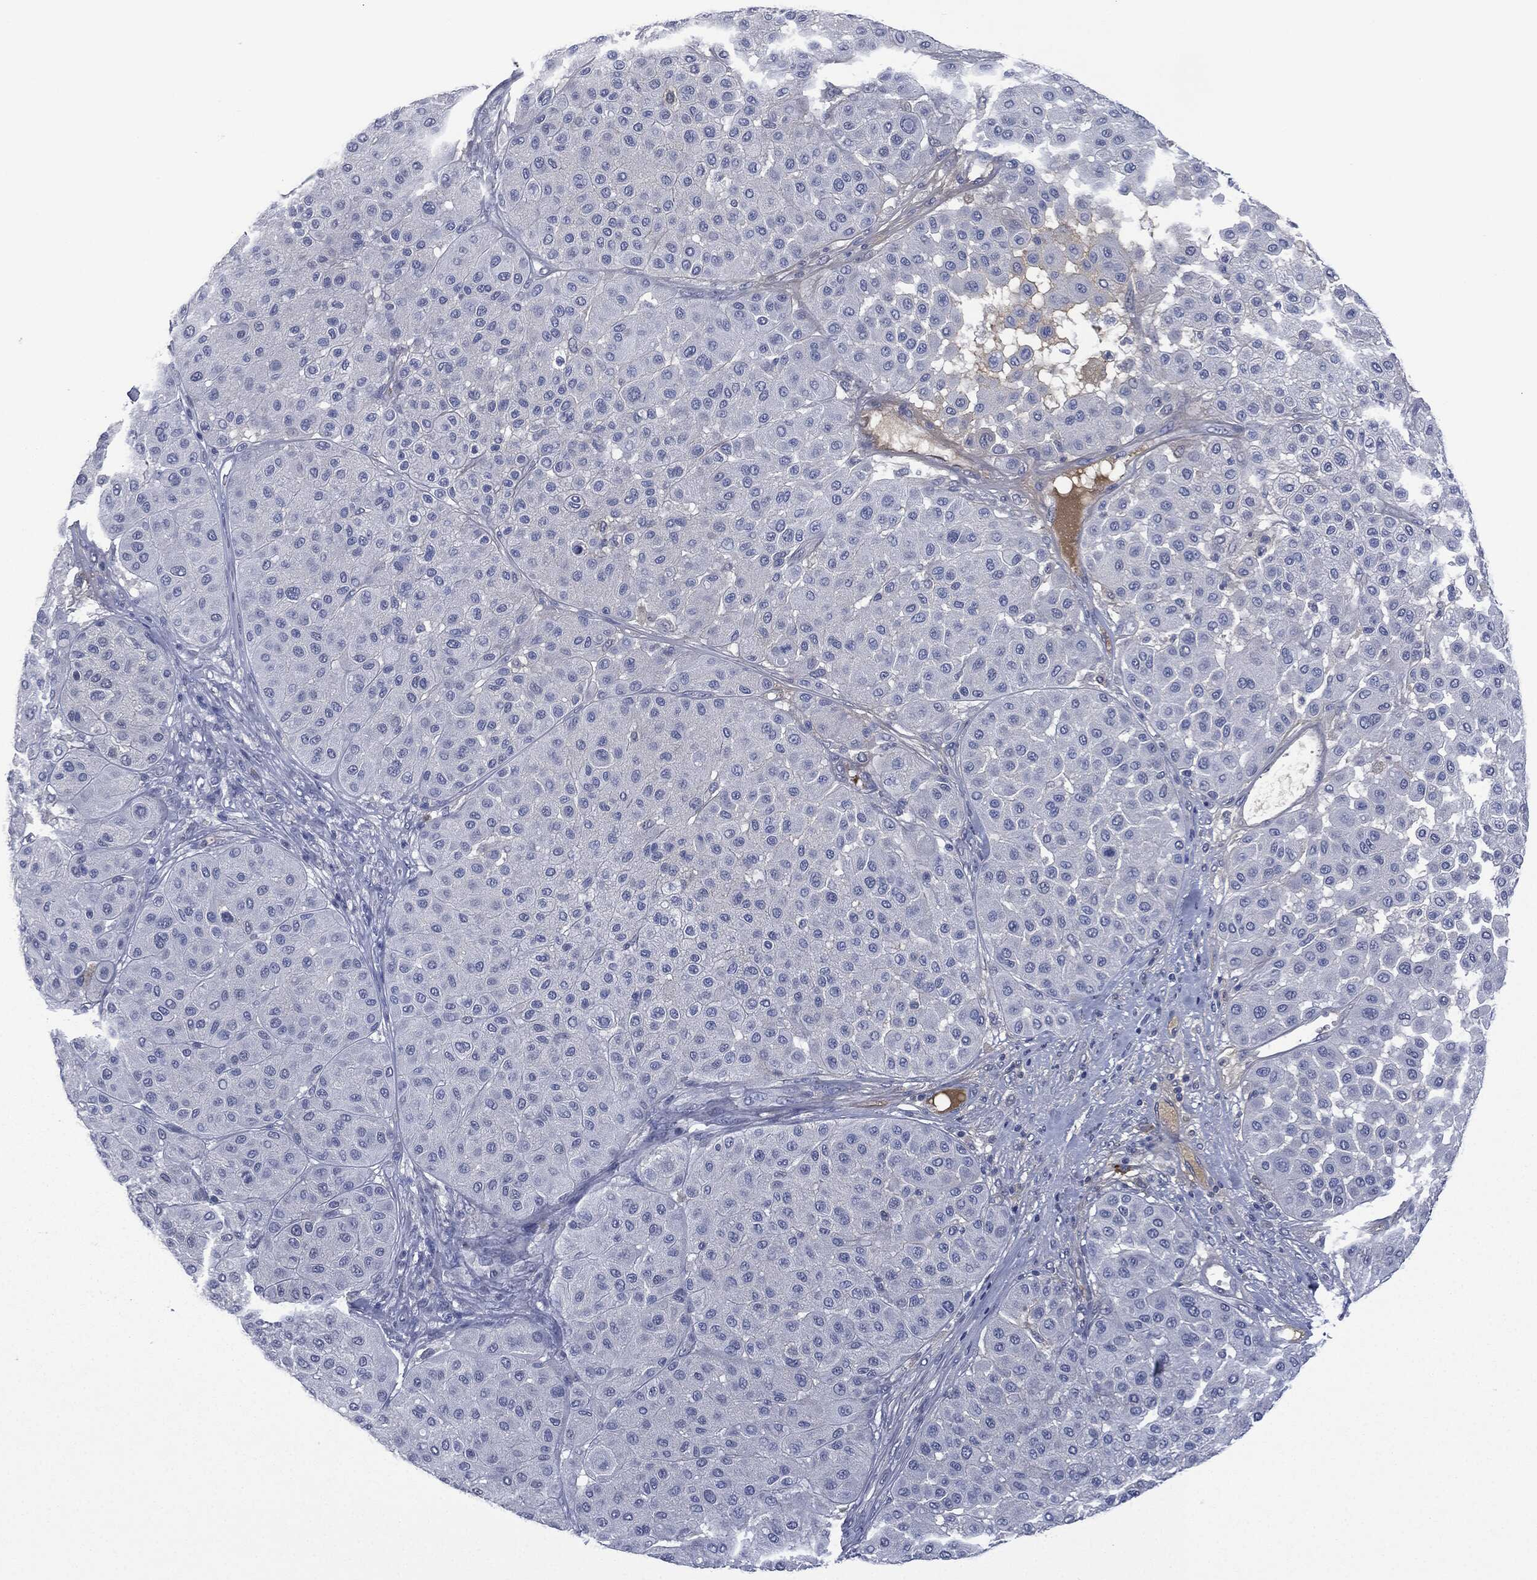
{"staining": {"intensity": "negative", "quantity": "none", "location": "none"}, "tissue": "melanoma", "cell_type": "Tumor cells", "image_type": "cancer", "snomed": [{"axis": "morphology", "description": "Malignant melanoma, Metastatic site"}, {"axis": "topography", "description": "Smooth muscle"}], "caption": "The histopathology image exhibits no significant staining in tumor cells of malignant melanoma (metastatic site).", "gene": "SIGLEC7", "patient": {"sex": "male", "age": 41}}